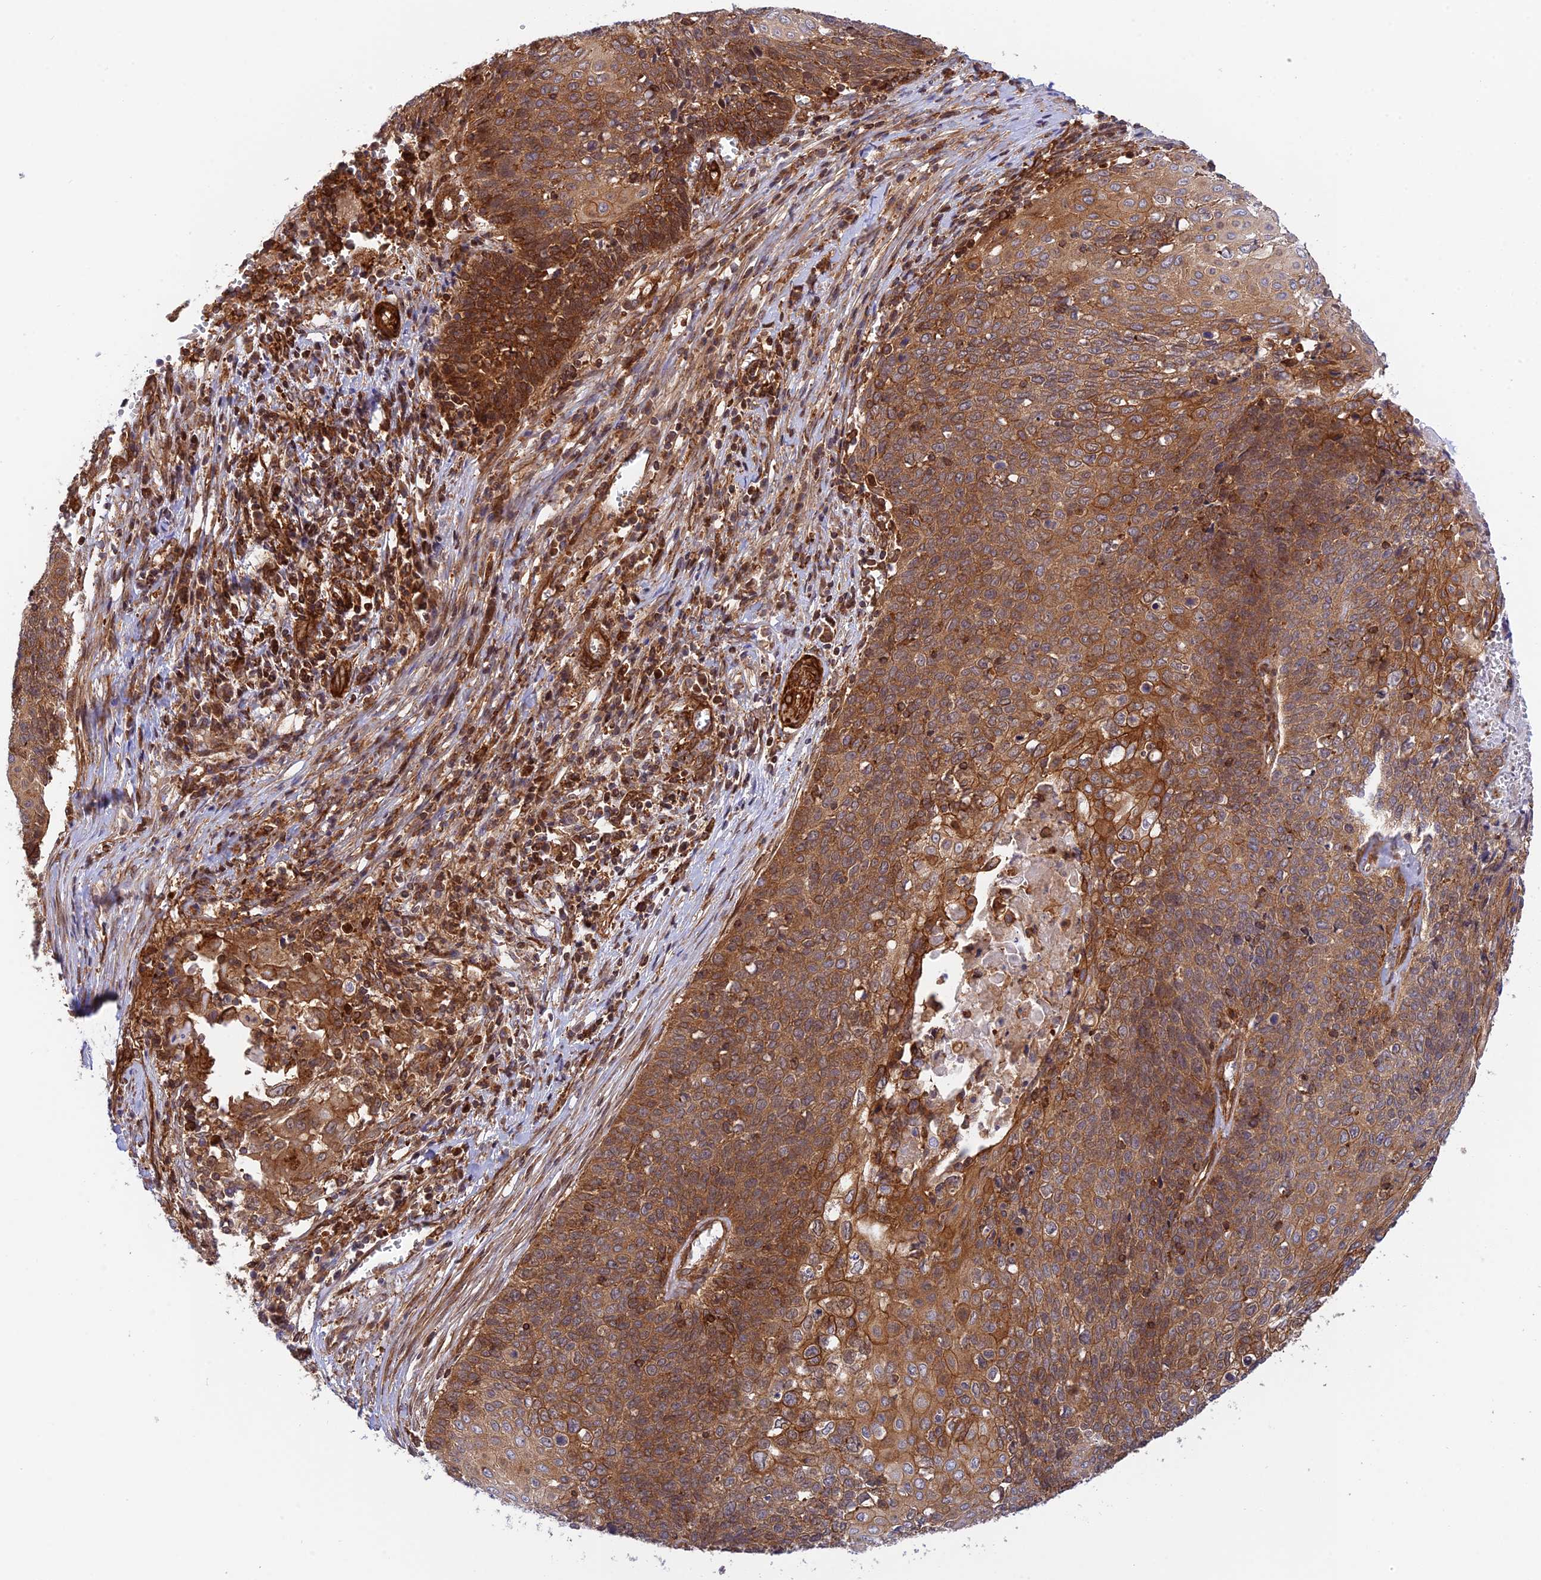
{"staining": {"intensity": "strong", "quantity": "25%-75%", "location": "cytoplasmic/membranous"}, "tissue": "cervical cancer", "cell_type": "Tumor cells", "image_type": "cancer", "snomed": [{"axis": "morphology", "description": "Squamous cell carcinoma, NOS"}, {"axis": "topography", "description": "Cervix"}], "caption": "A histopathology image of cervical cancer (squamous cell carcinoma) stained for a protein shows strong cytoplasmic/membranous brown staining in tumor cells. Nuclei are stained in blue.", "gene": "EVI5L", "patient": {"sex": "female", "age": 39}}